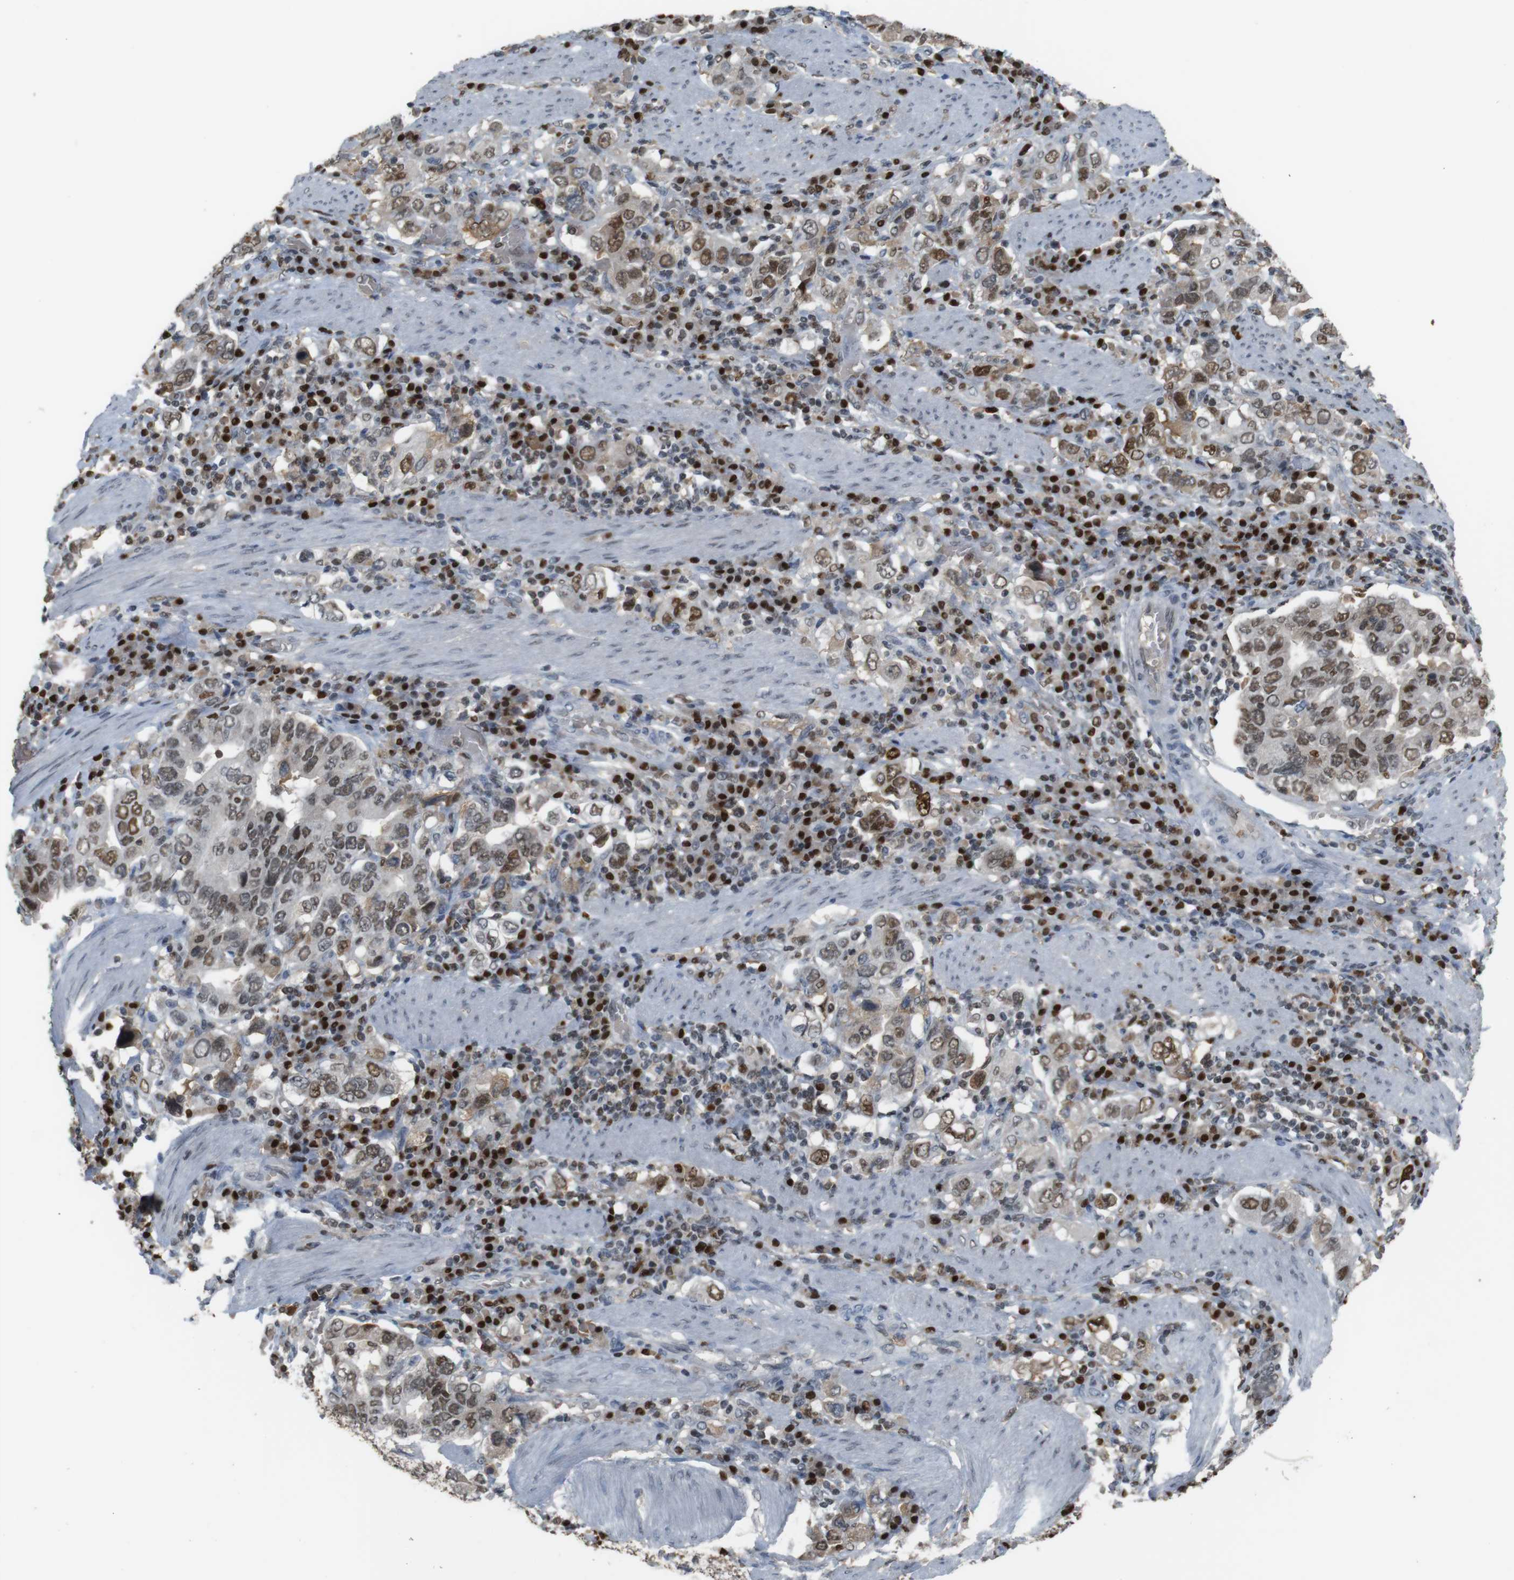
{"staining": {"intensity": "moderate", "quantity": ">75%", "location": "nuclear"}, "tissue": "stomach cancer", "cell_type": "Tumor cells", "image_type": "cancer", "snomed": [{"axis": "morphology", "description": "Adenocarcinoma, NOS"}, {"axis": "topography", "description": "Stomach, upper"}], "caption": "Stomach cancer (adenocarcinoma) stained with IHC reveals moderate nuclear staining in about >75% of tumor cells.", "gene": "SUB1", "patient": {"sex": "male", "age": 62}}